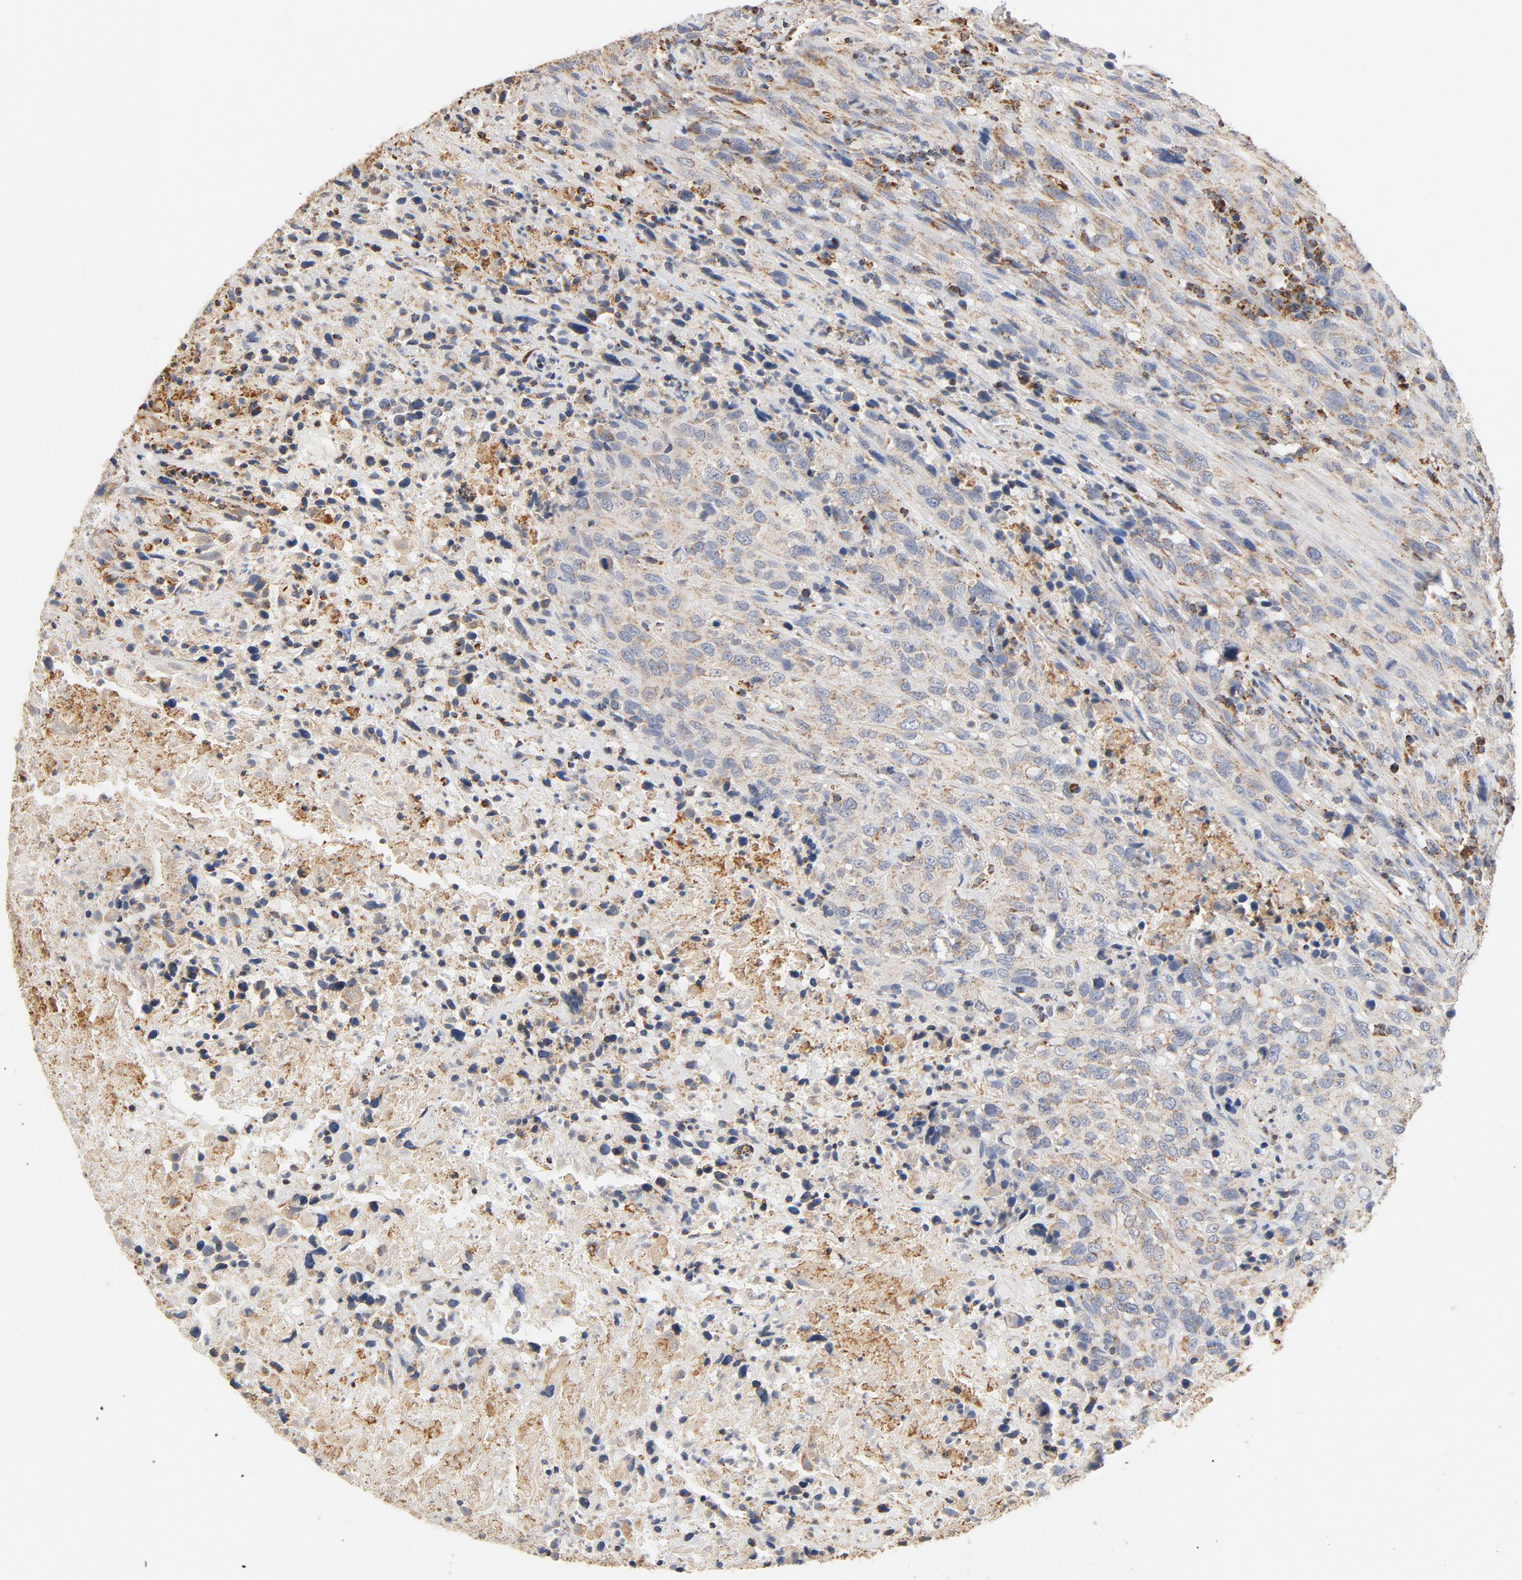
{"staining": {"intensity": "weak", "quantity": ">75%", "location": "cytoplasmic/membranous"}, "tissue": "urothelial cancer", "cell_type": "Tumor cells", "image_type": "cancer", "snomed": [{"axis": "morphology", "description": "Urothelial carcinoma, High grade"}, {"axis": "topography", "description": "Urinary bladder"}], "caption": "Immunohistochemical staining of urothelial carcinoma (high-grade) shows weak cytoplasmic/membranous protein positivity in approximately >75% of tumor cells.", "gene": "COX4I1", "patient": {"sex": "male", "age": 61}}